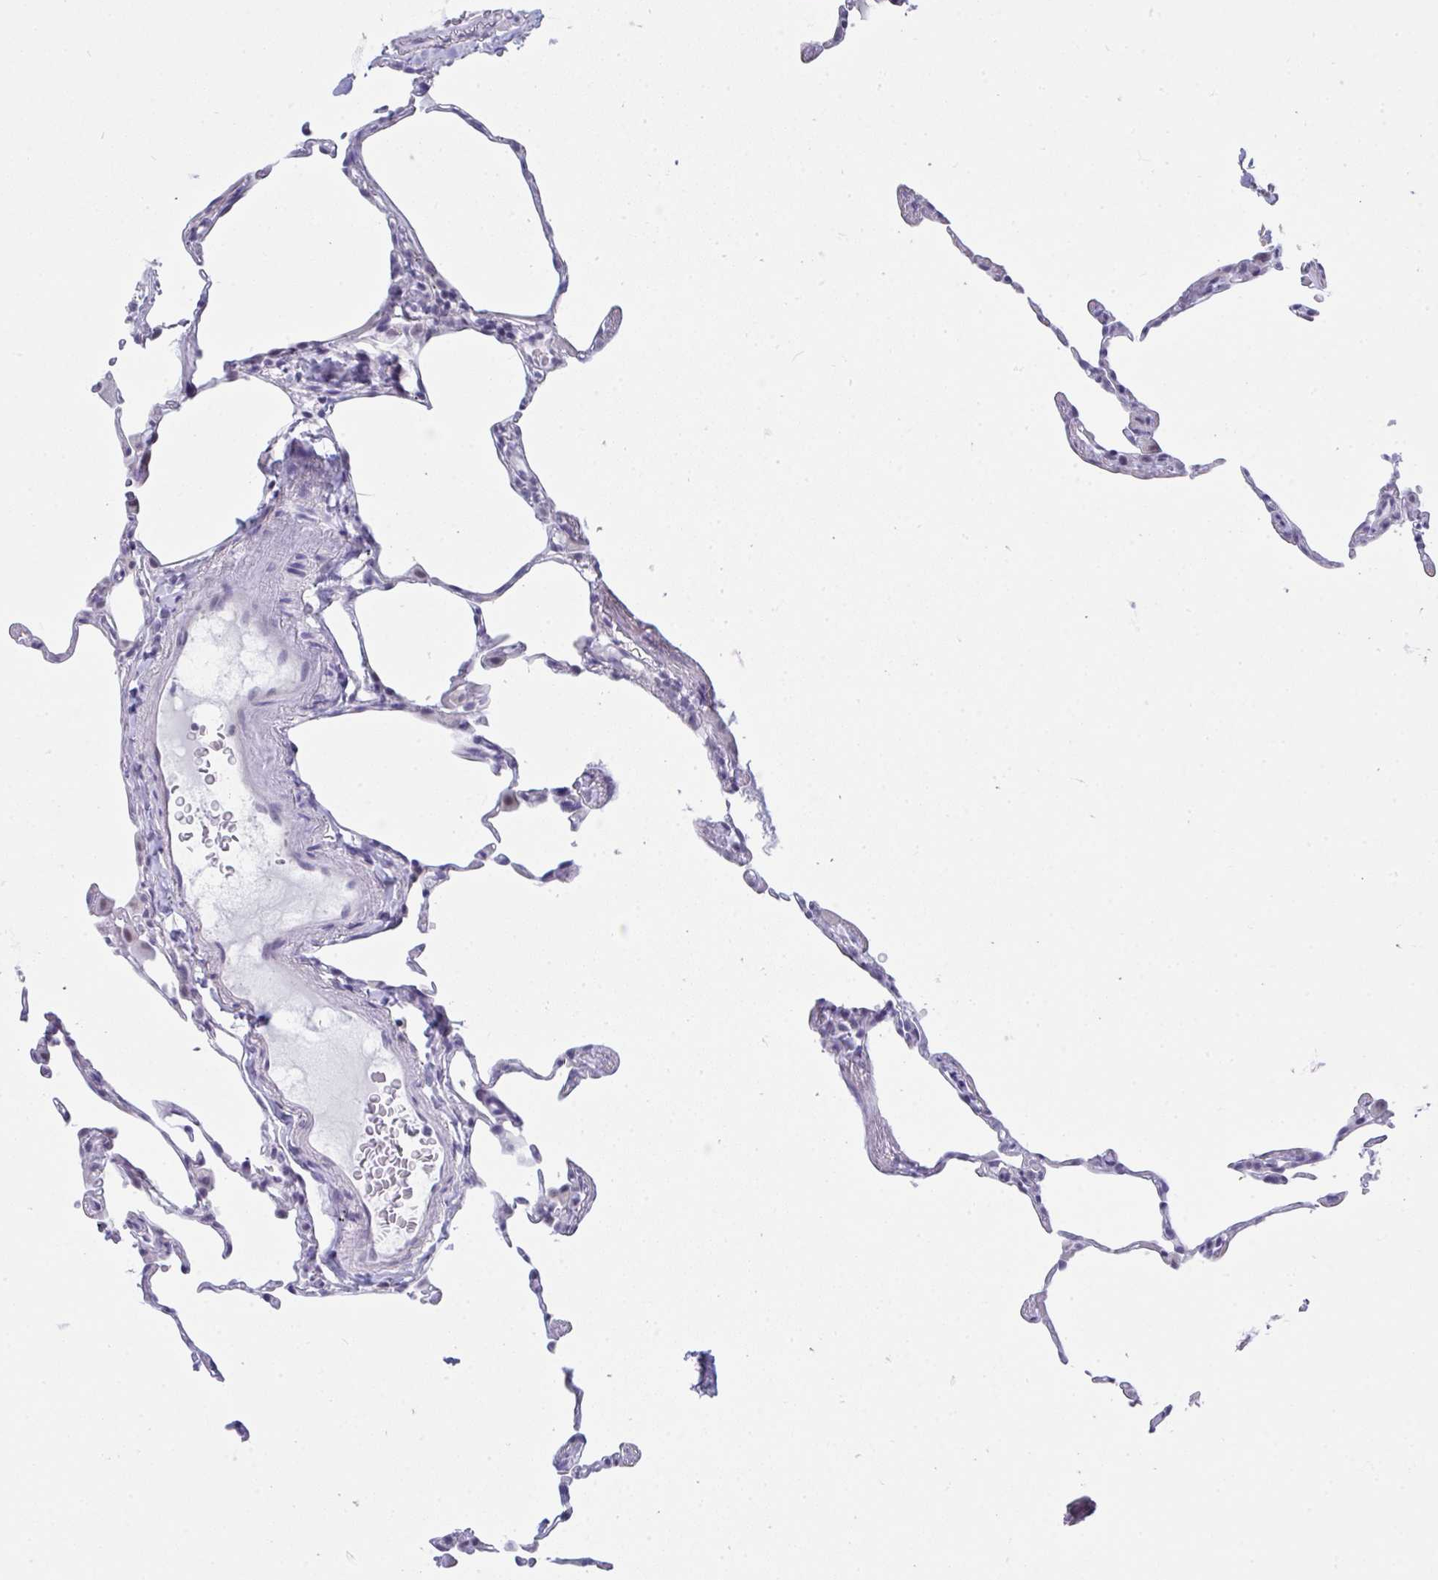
{"staining": {"intensity": "negative", "quantity": "none", "location": "none"}, "tissue": "lung", "cell_type": "Alveolar cells", "image_type": "normal", "snomed": [{"axis": "morphology", "description": "Normal tissue, NOS"}, {"axis": "topography", "description": "Lung"}], "caption": "Immunohistochemical staining of normal lung demonstrates no significant positivity in alveolar cells.", "gene": "CDK13", "patient": {"sex": "female", "age": 57}}